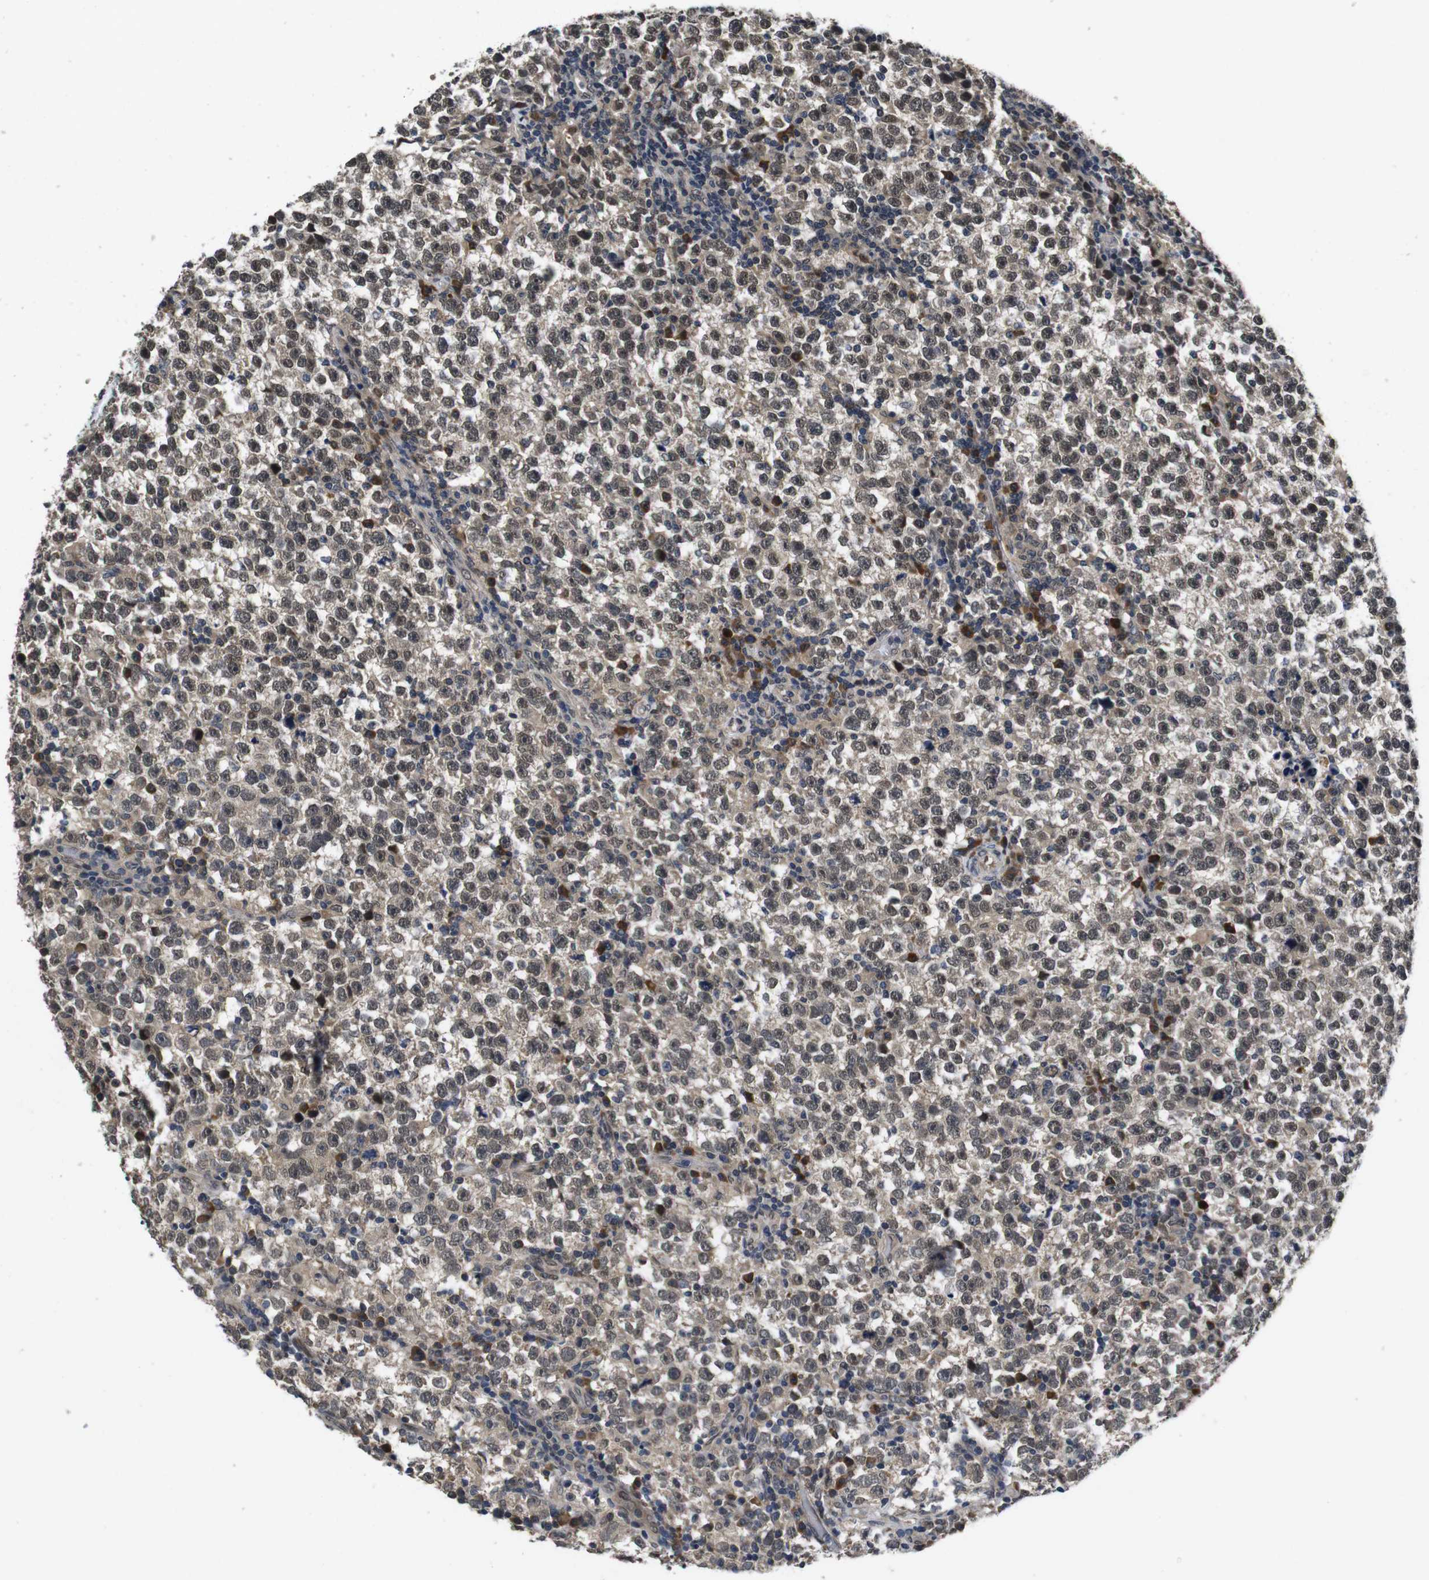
{"staining": {"intensity": "moderate", "quantity": ">75%", "location": "cytoplasmic/membranous,nuclear"}, "tissue": "testis cancer", "cell_type": "Tumor cells", "image_type": "cancer", "snomed": [{"axis": "morphology", "description": "Seminoma, NOS"}, {"axis": "topography", "description": "Testis"}], "caption": "Seminoma (testis) stained with a protein marker exhibits moderate staining in tumor cells.", "gene": "ZBTB46", "patient": {"sex": "male", "age": 43}}